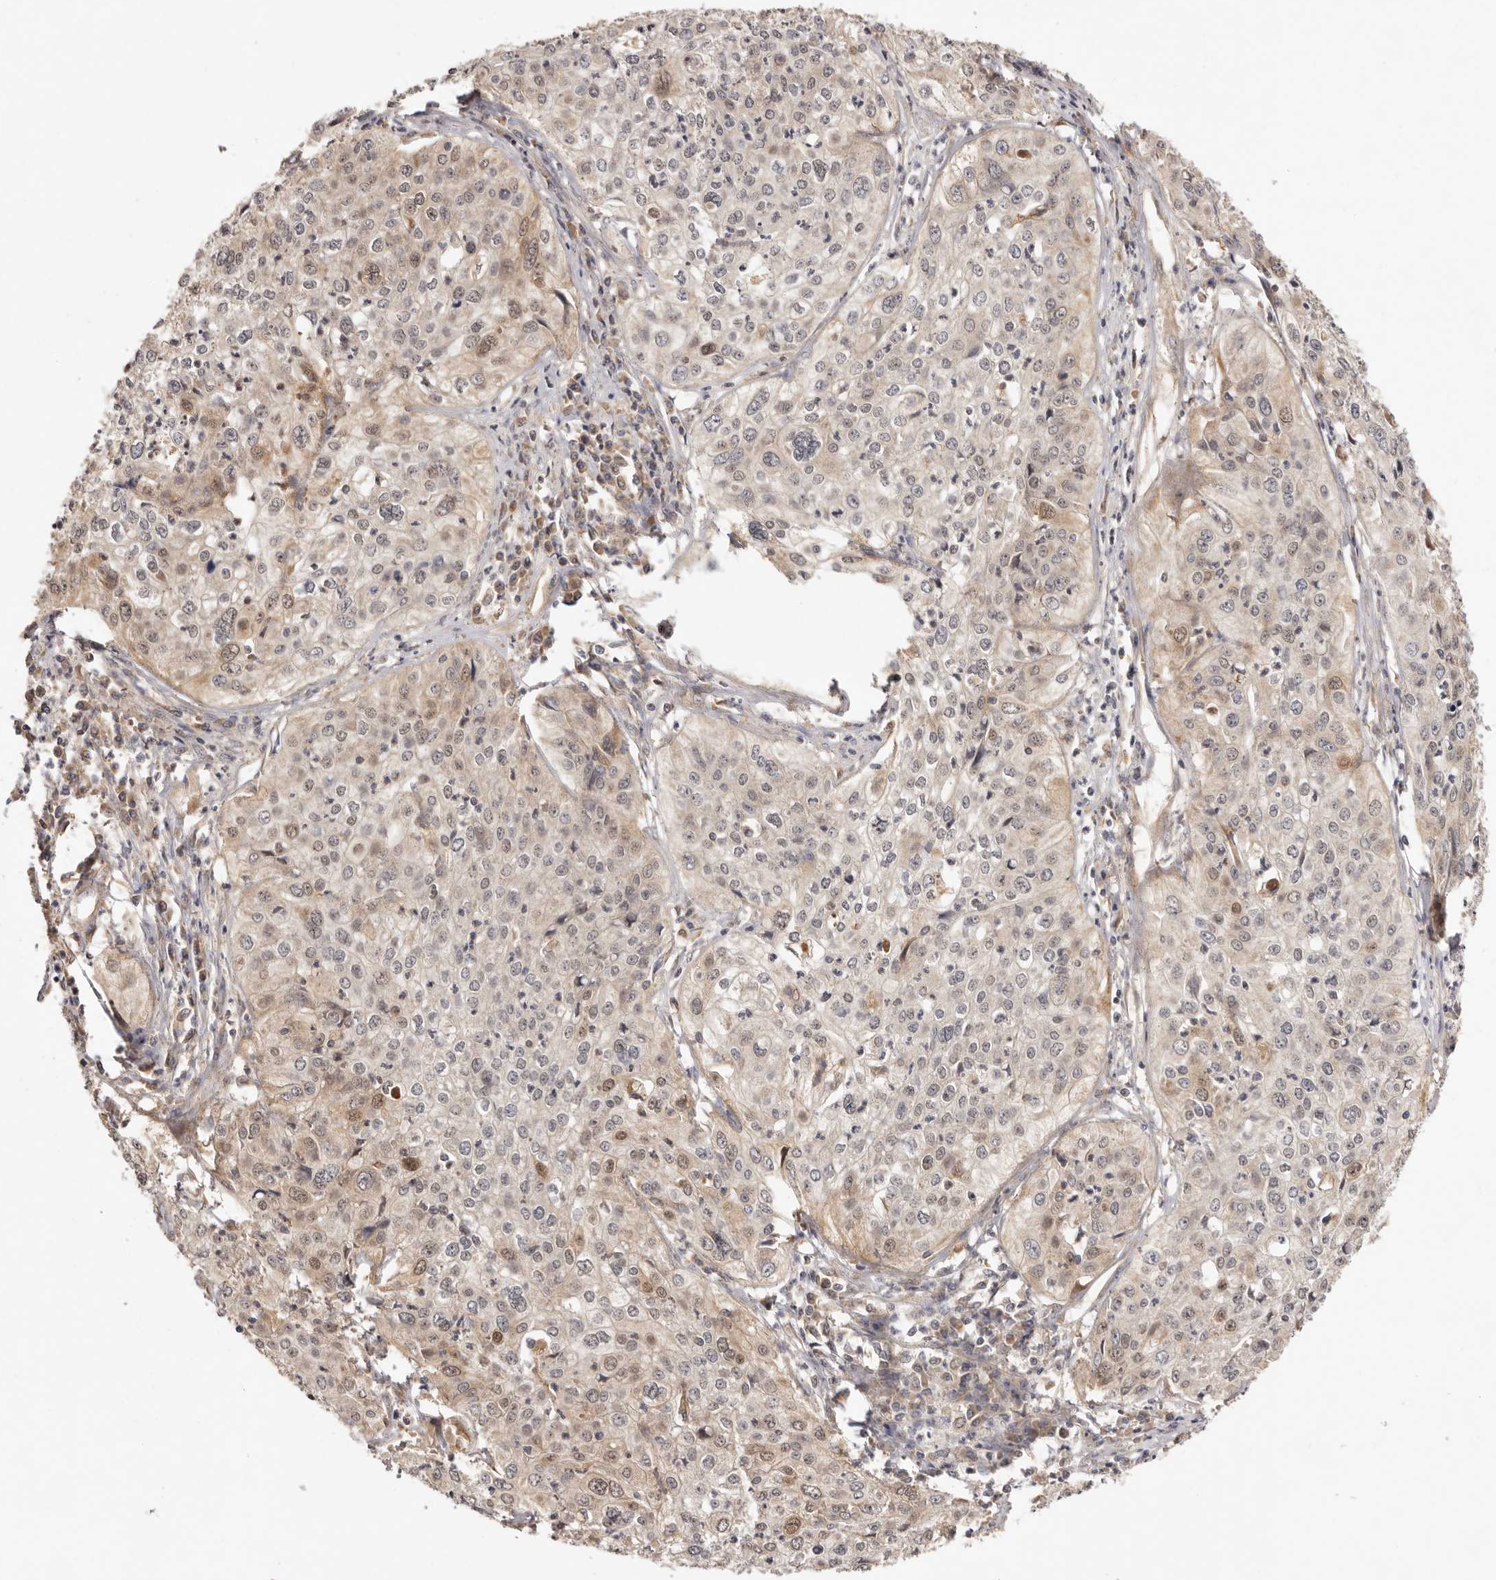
{"staining": {"intensity": "weak", "quantity": "25%-75%", "location": "cytoplasmic/membranous,nuclear"}, "tissue": "cervical cancer", "cell_type": "Tumor cells", "image_type": "cancer", "snomed": [{"axis": "morphology", "description": "Squamous cell carcinoma, NOS"}, {"axis": "topography", "description": "Cervix"}], "caption": "An image of cervical squamous cell carcinoma stained for a protein reveals weak cytoplasmic/membranous and nuclear brown staining in tumor cells.", "gene": "UBR2", "patient": {"sex": "female", "age": 31}}